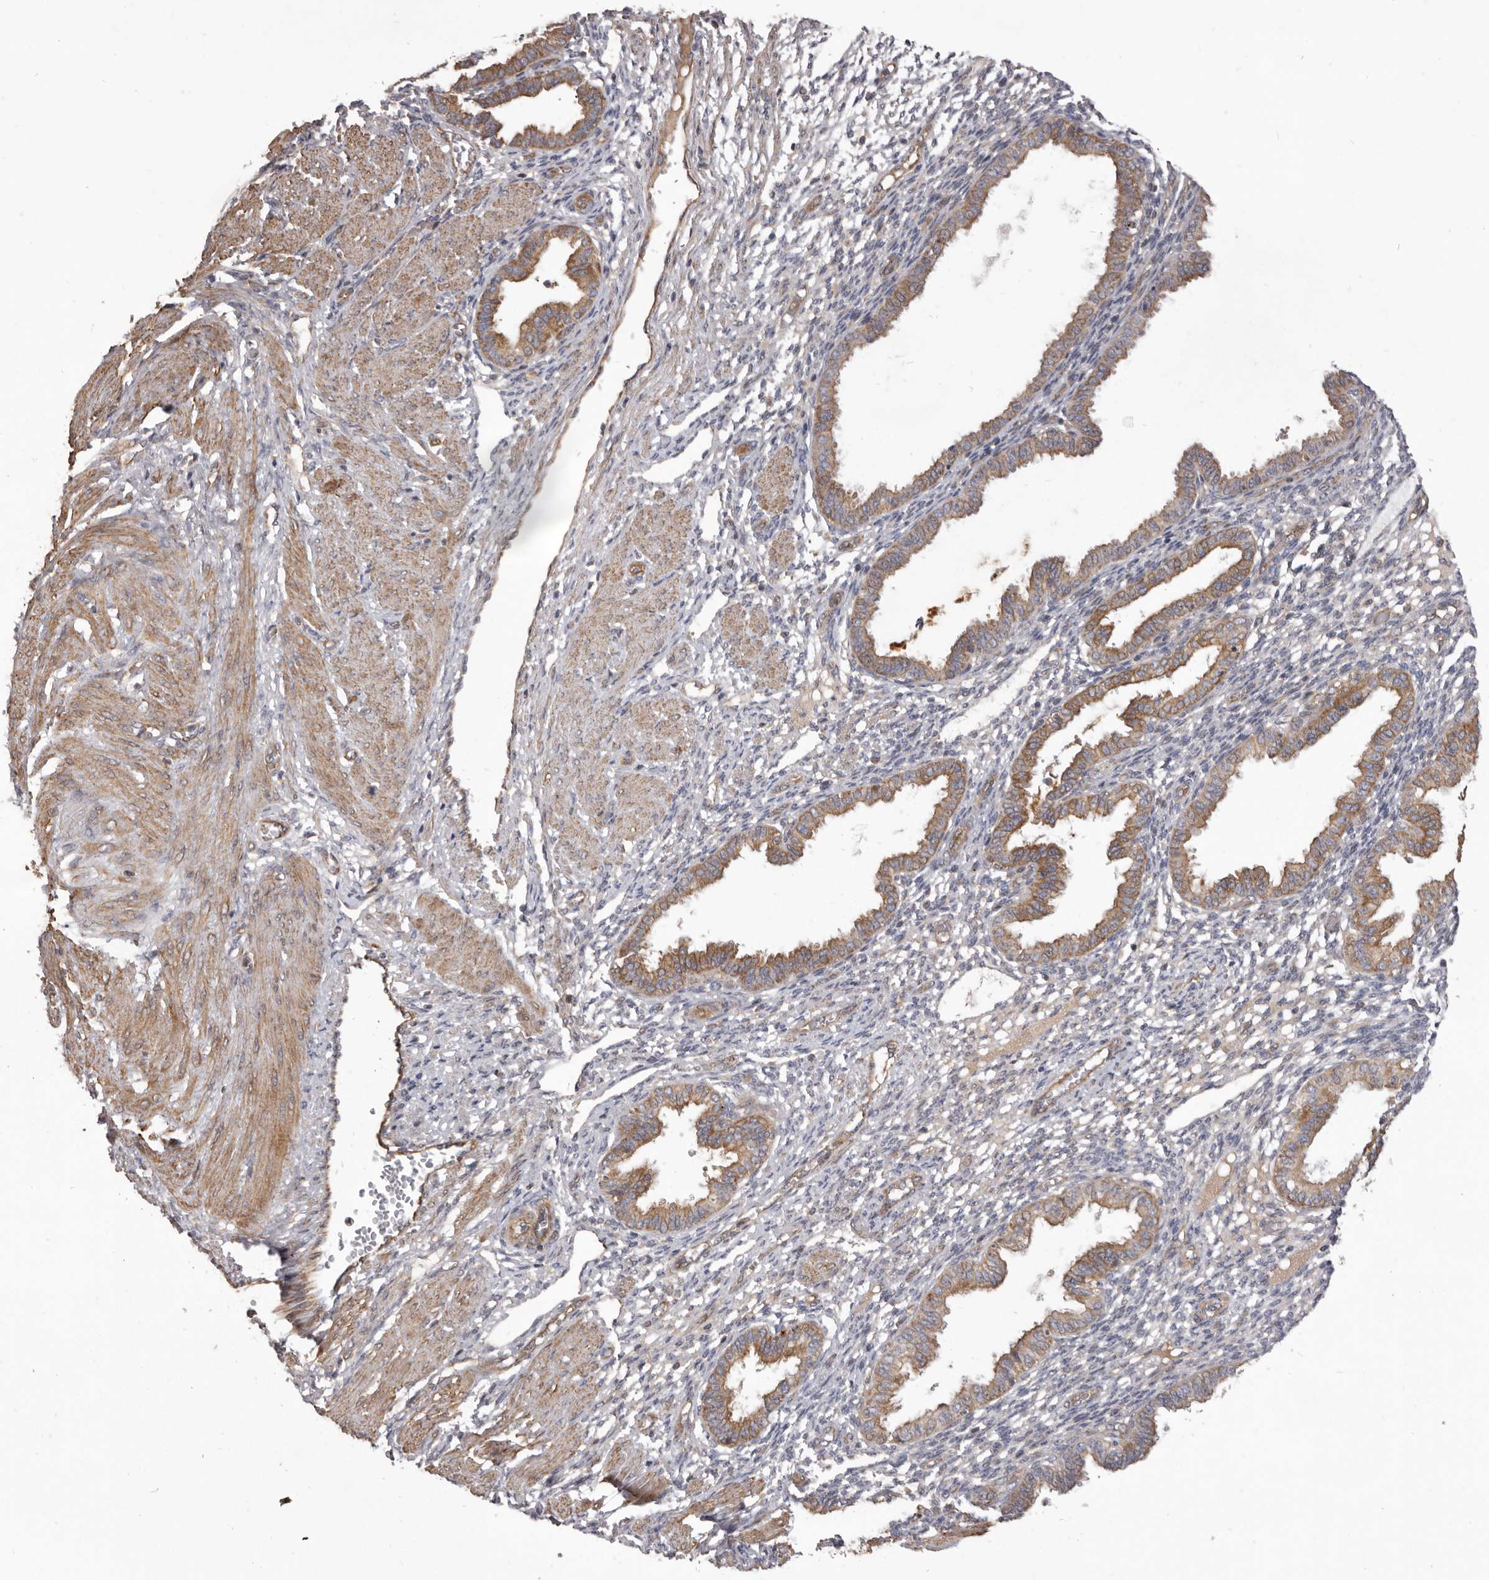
{"staining": {"intensity": "weak", "quantity": "<25%", "location": "cytoplasmic/membranous"}, "tissue": "endometrium", "cell_type": "Cells in endometrial stroma", "image_type": "normal", "snomed": [{"axis": "morphology", "description": "Normal tissue, NOS"}, {"axis": "topography", "description": "Endometrium"}], "caption": "Cells in endometrial stroma are negative for brown protein staining in benign endometrium.", "gene": "VPS45", "patient": {"sex": "female", "age": 33}}